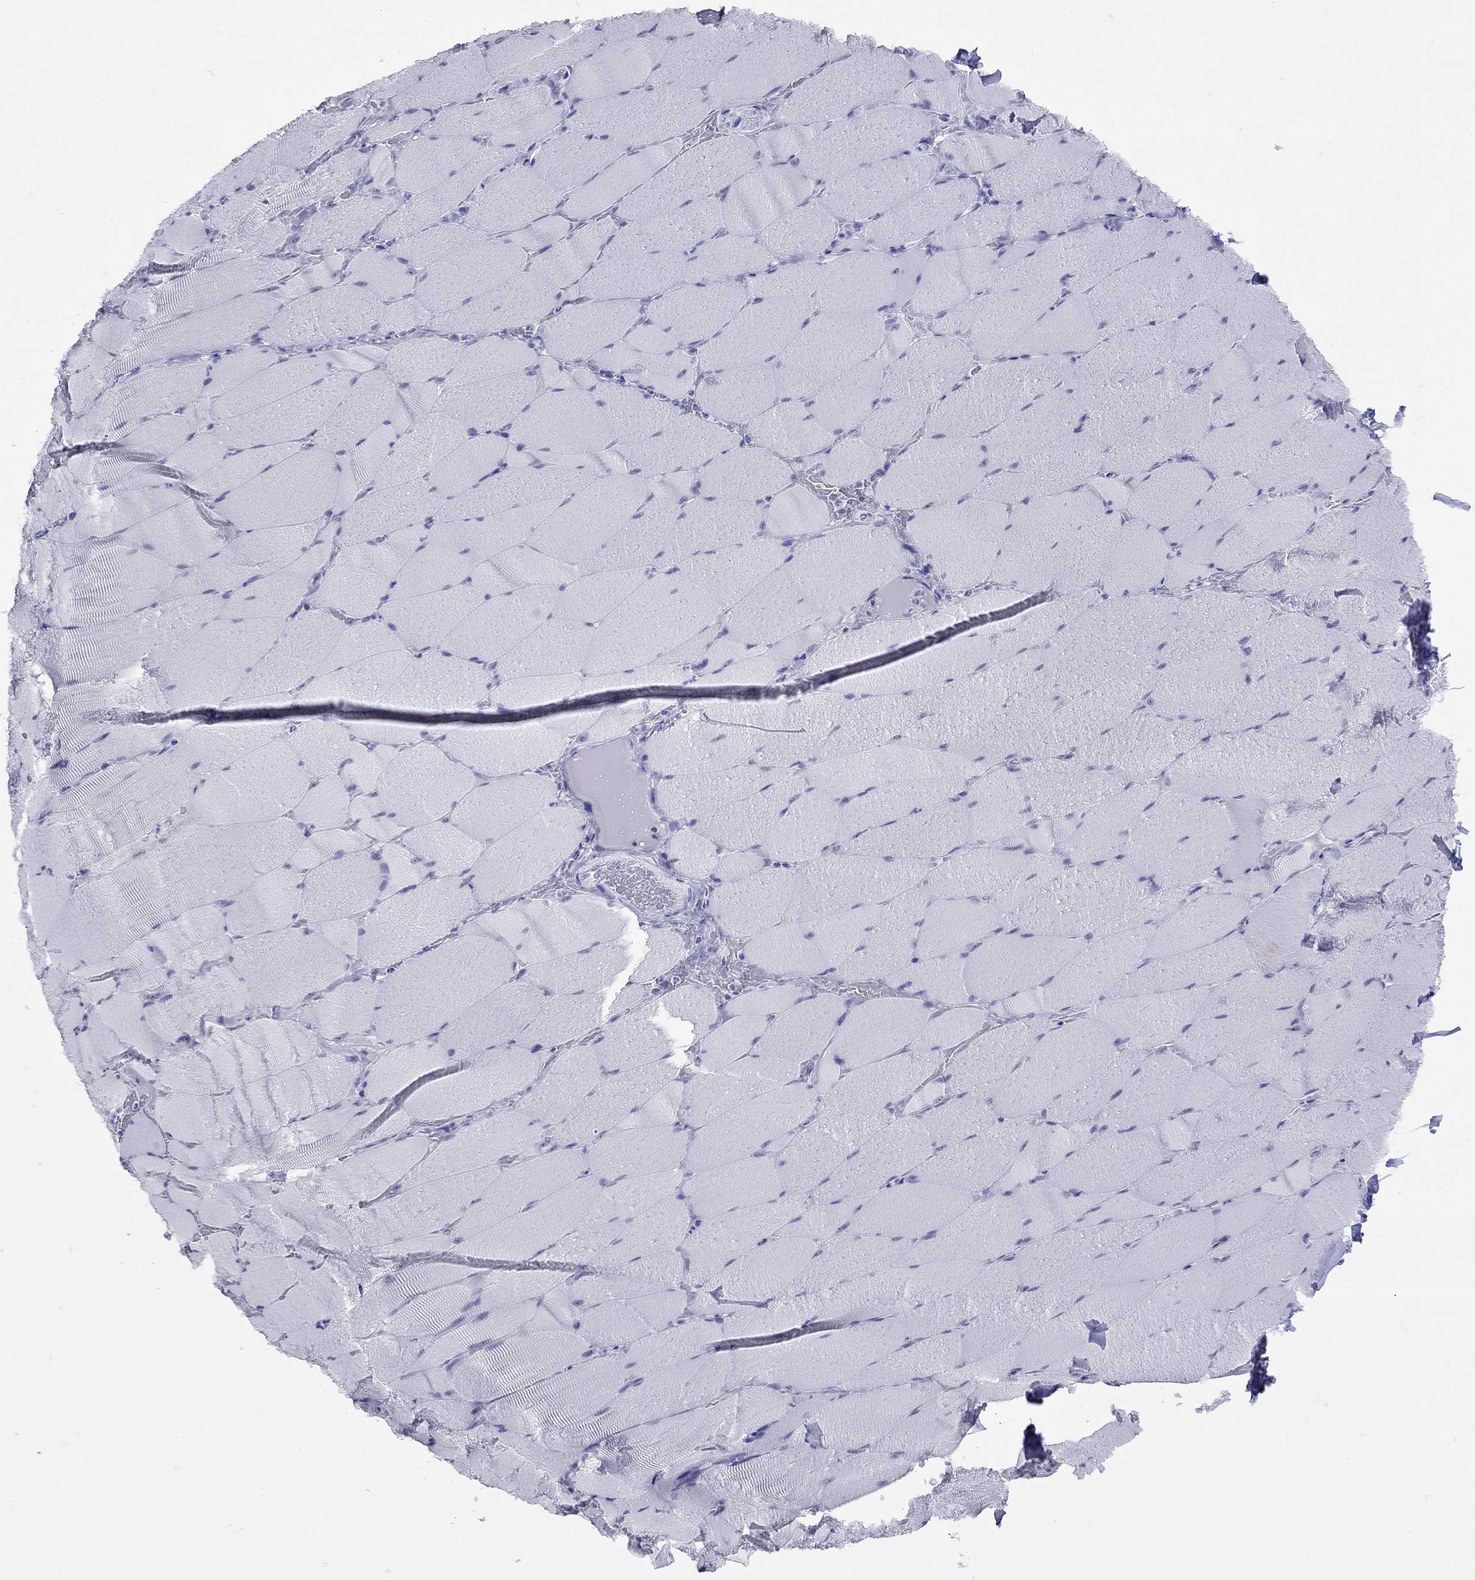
{"staining": {"intensity": "negative", "quantity": "none", "location": "none"}, "tissue": "skeletal muscle", "cell_type": "Myocytes", "image_type": "normal", "snomed": [{"axis": "morphology", "description": "Normal tissue, NOS"}, {"axis": "topography", "description": "Skeletal muscle"}], "caption": "Immunohistochemistry (IHC) photomicrograph of normal skeletal muscle: human skeletal muscle stained with DAB (3,3'-diaminobenzidine) reveals no significant protein staining in myocytes.", "gene": "LYAR", "patient": {"sex": "male", "age": 56}}